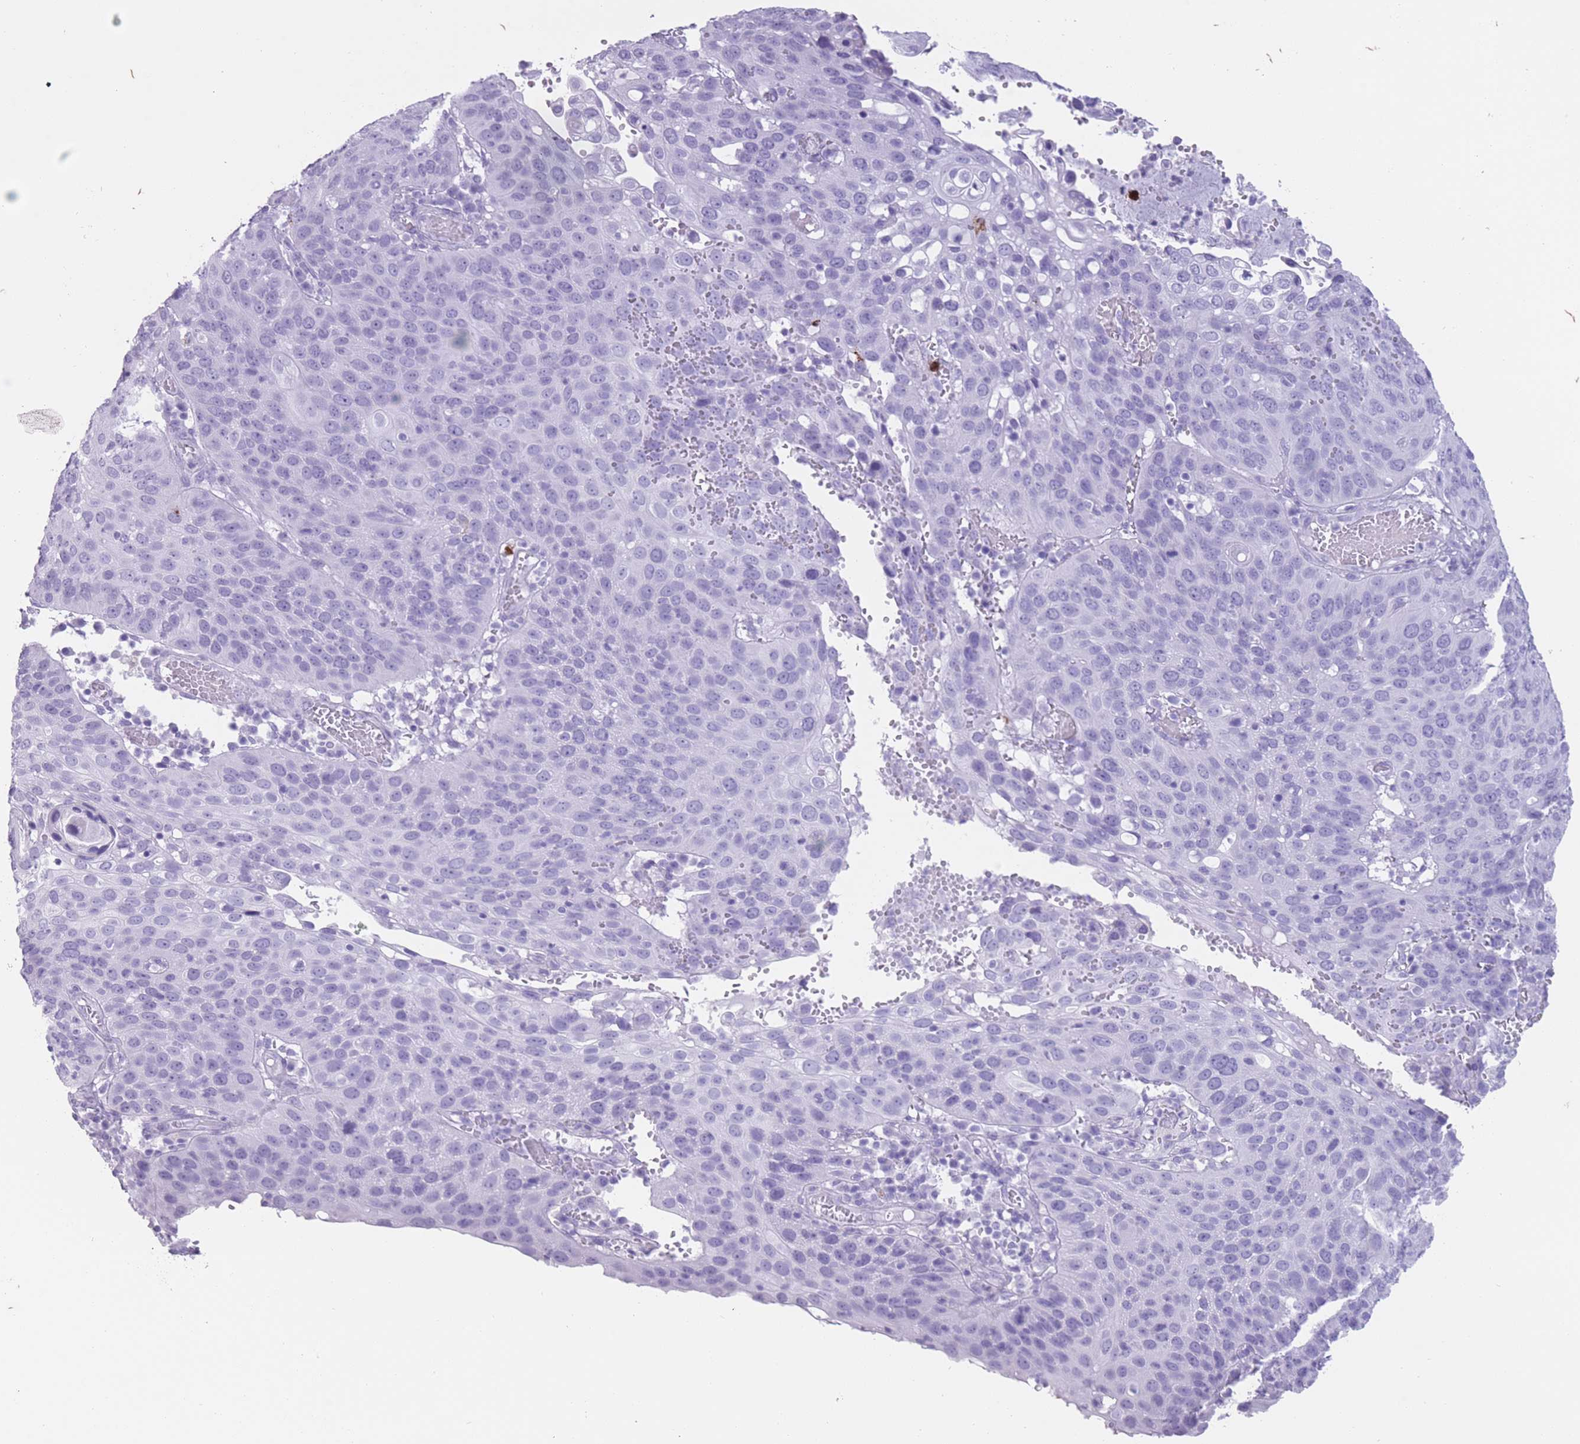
{"staining": {"intensity": "negative", "quantity": "none", "location": "none"}, "tissue": "cervical cancer", "cell_type": "Tumor cells", "image_type": "cancer", "snomed": [{"axis": "morphology", "description": "Squamous cell carcinoma, NOS"}, {"axis": "topography", "description": "Cervix"}], "caption": "Tumor cells are negative for protein expression in human cervical cancer (squamous cell carcinoma). (DAB IHC with hematoxylin counter stain).", "gene": "OR4F21", "patient": {"sex": "female", "age": 36}}